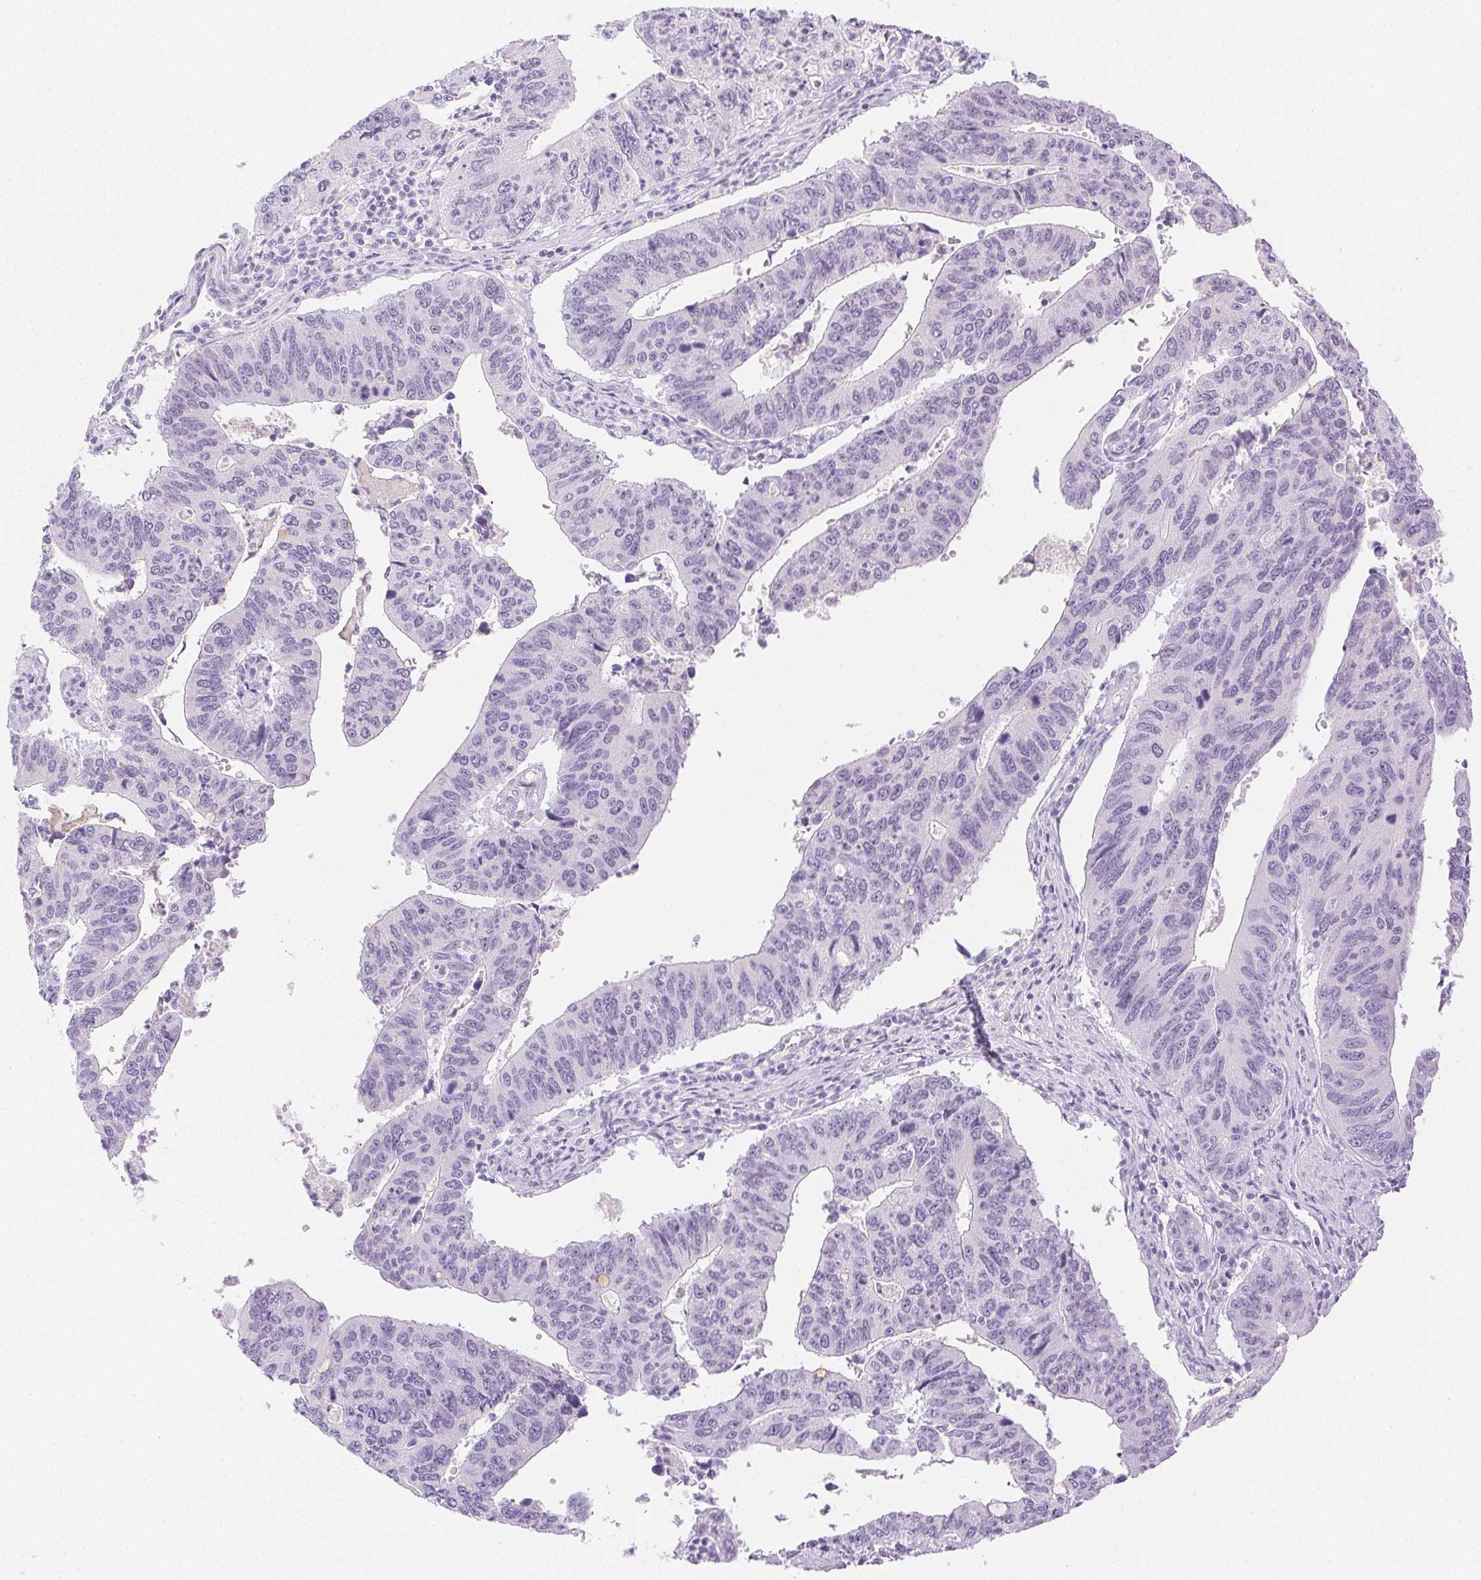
{"staining": {"intensity": "negative", "quantity": "none", "location": "none"}, "tissue": "stomach cancer", "cell_type": "Tumor cells", "image_type": "cancer", "snomed": [{"axis": "morphology", "description": "Adenocarcinoma, NOS"}, {"axis": "topography", "description": "Stomach"}], "caption": "Immunohistochemistry of human adenocarcinoma (stomach) exhibits no expression in tumor cells.", "gene": "SPACA4", "patient": {"sex": "male", "age": 59}}